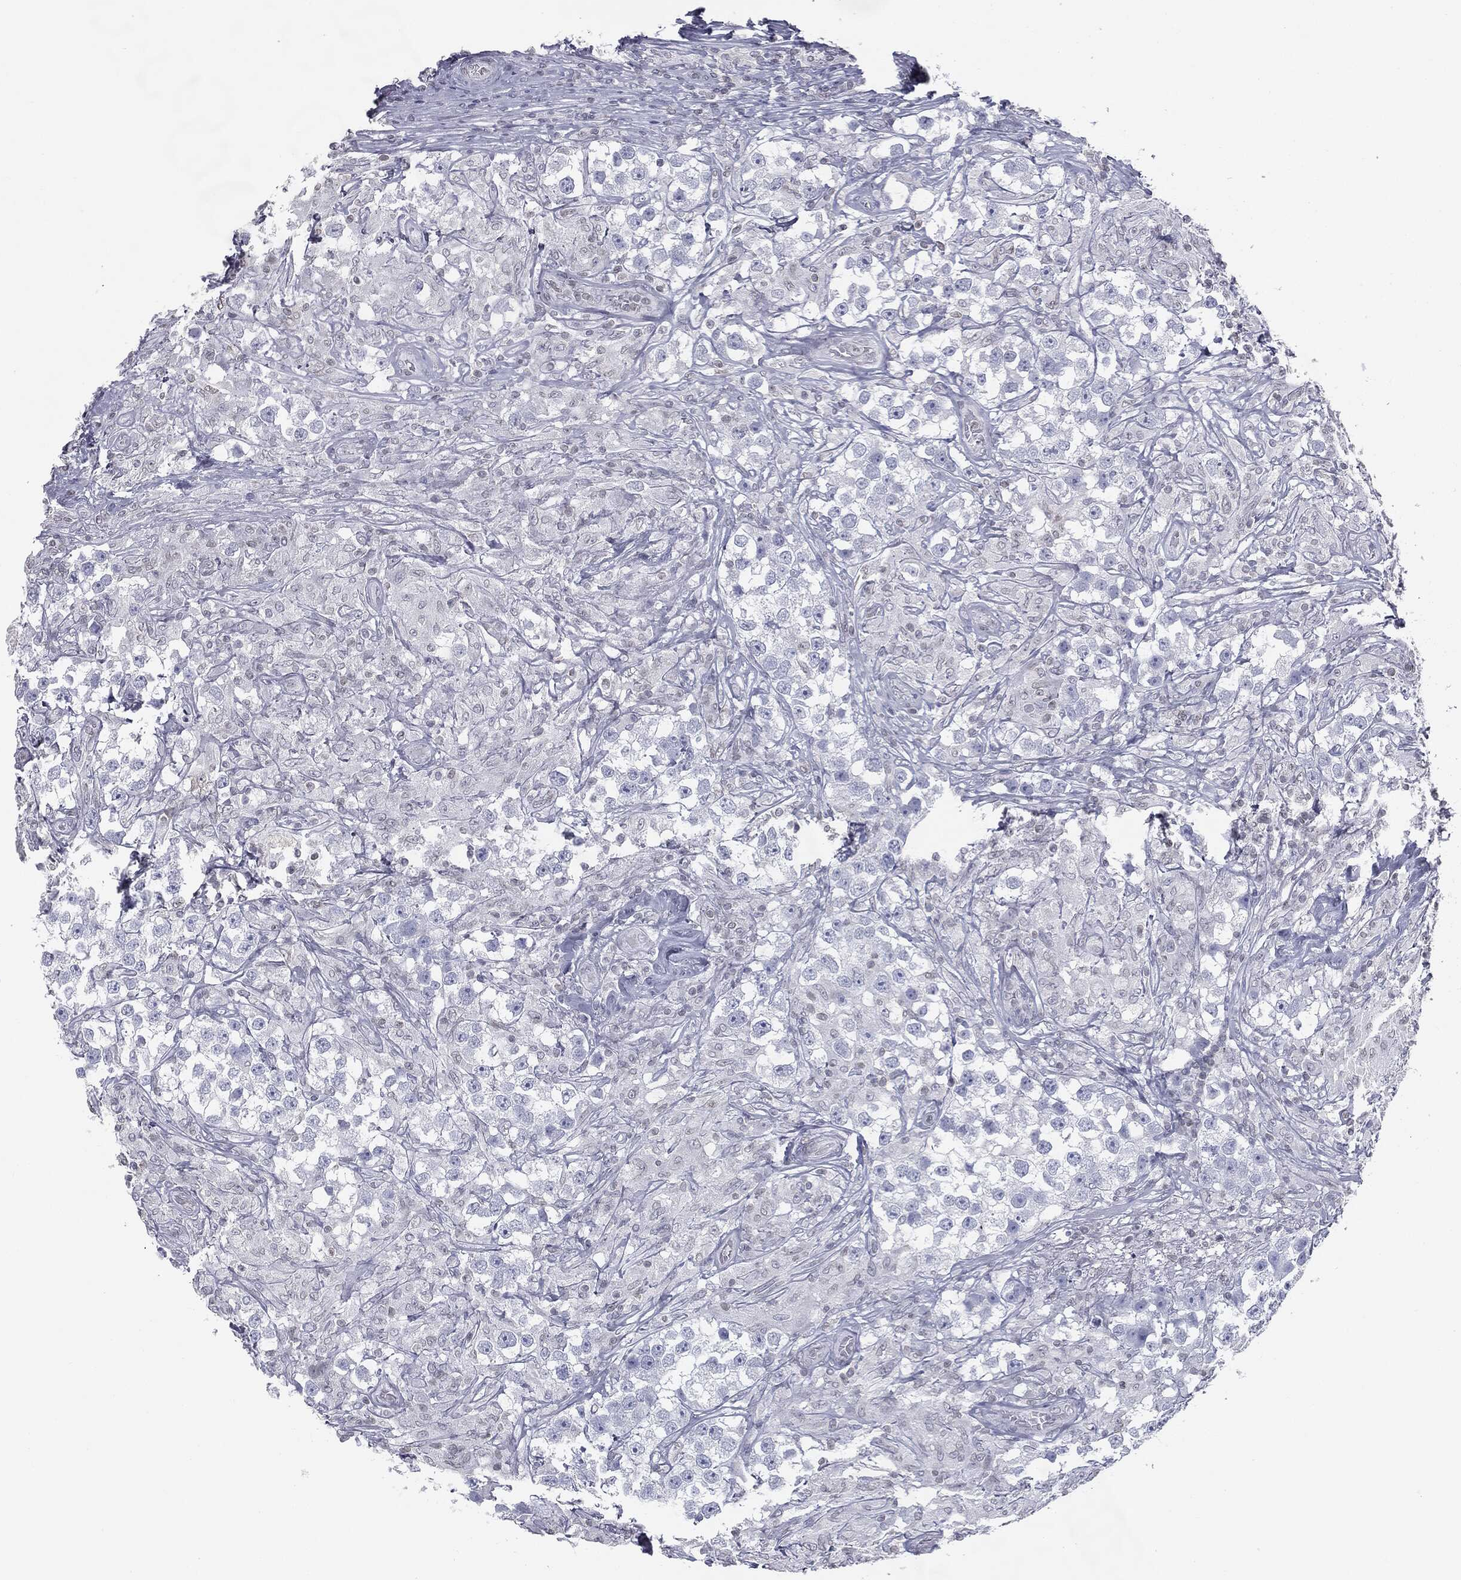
{"staining": {"intensity": "negative", "quantity": "none", "location": "none"}, "tissue": "testis cancer", "cell_type": "Tumor cells", "image_type": "cancer", "snomed": [{"axis": "morphology", "description": "Seminoma, NOS"}, {"axis": "topography", "description": "Testis"}], "caption": "DAB immunohistochemical staining of testis cancer shows no significant staining in tumor cells. The staining is performed using DAB (3,3'-diaminobenzidine) brown chromogen with nuclei counter-stained in using hematoxylin.", "gene": "ALDOB", "patient": {"sex": "male", "age": 46}}